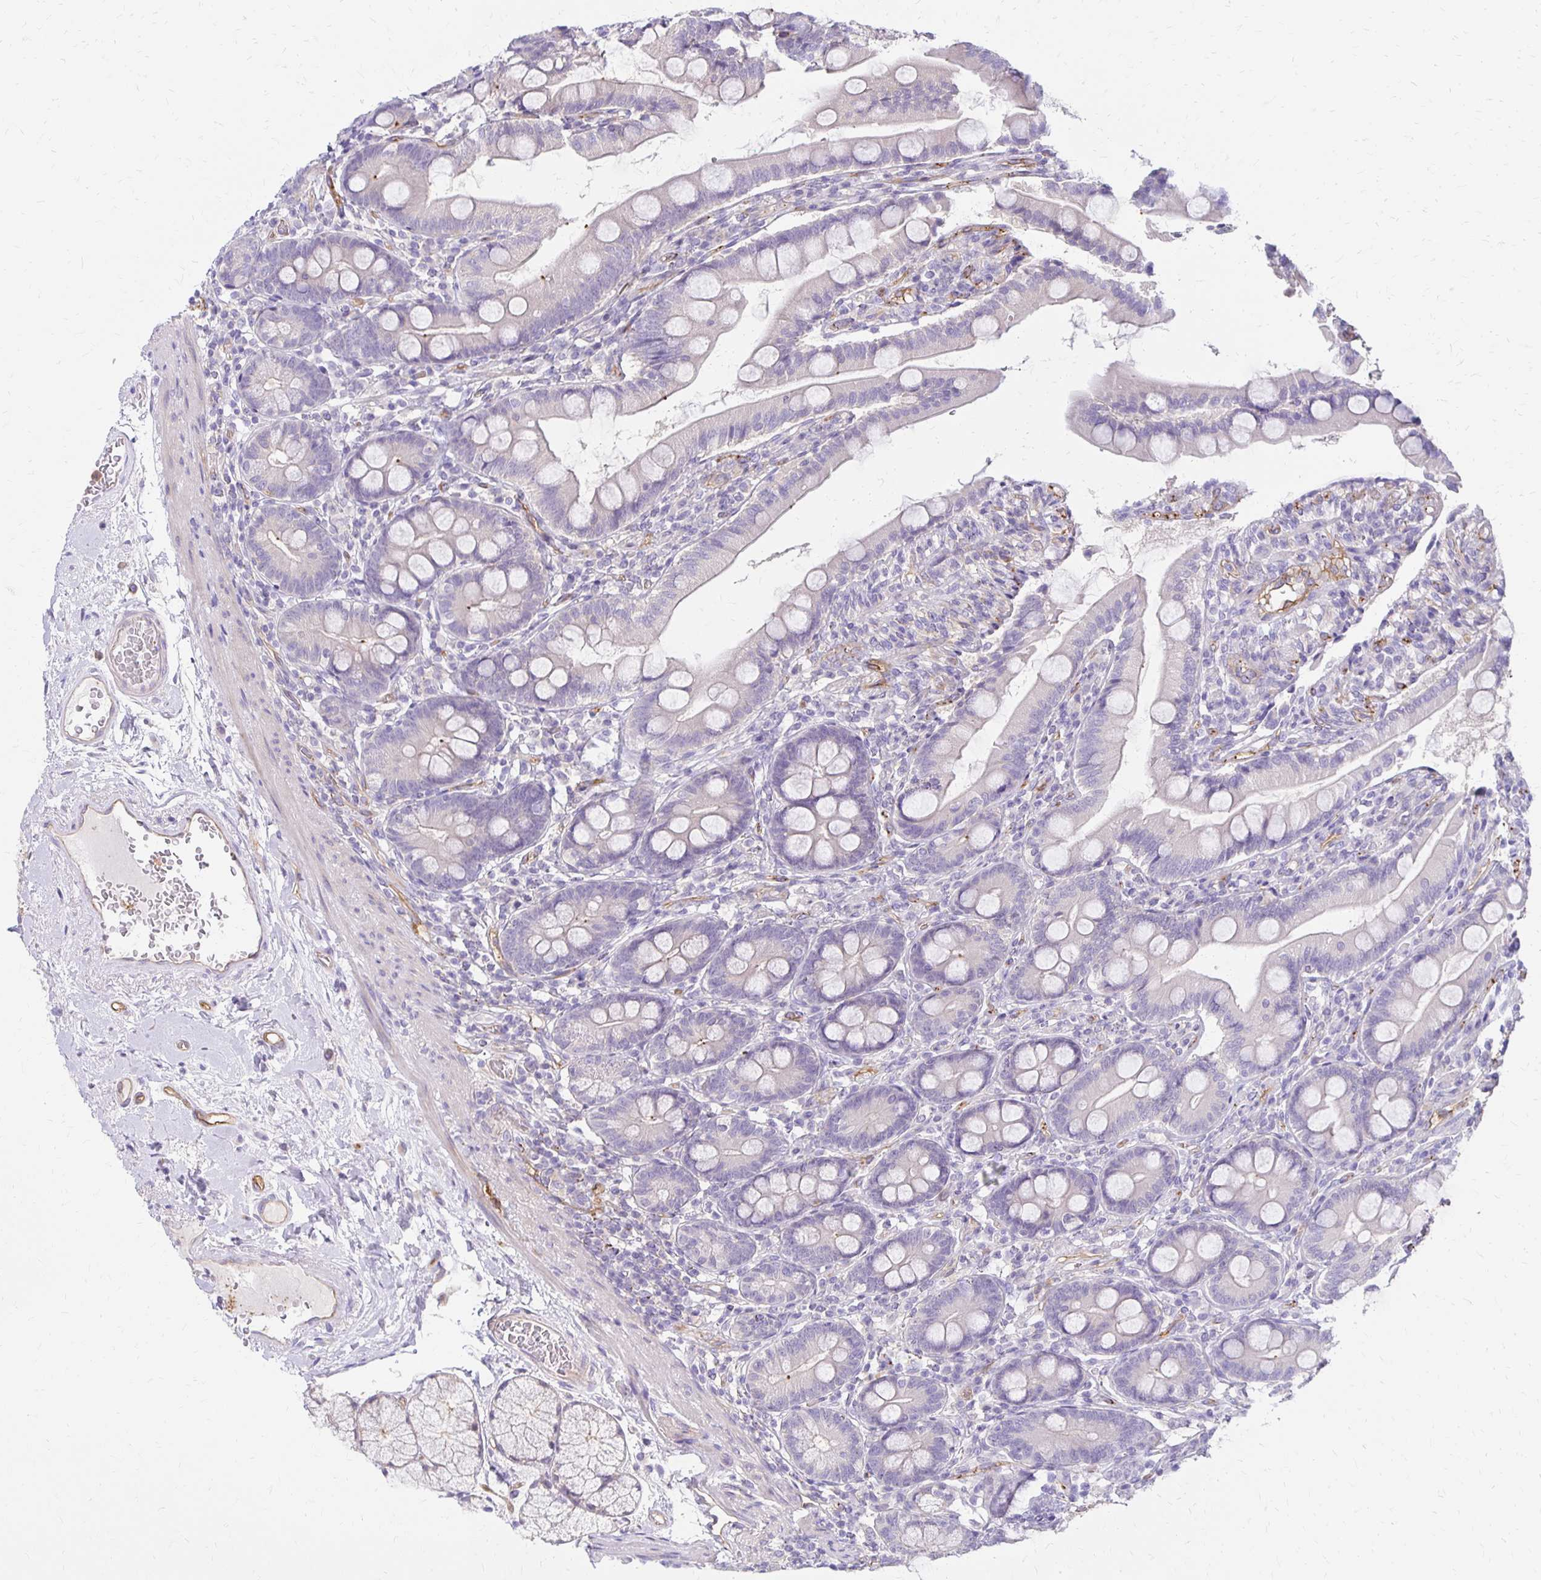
{"staining": {"intensity": "negative", "quantity": "none", "location": "none"}, "tissue": "duodenum", "cell_type": "Glandular cells", "image_type": "normal", "snomed": [{"axis": "morphology", "description": "Normal tissue, NOS"}, {"axis": "topography", "description": "Duodenum"}], "caption": "Immunohistochemical staining of unremarkable duodenum demonstrates no significant expression in glandular cells.", "gene": "TTYH1", "patient": {"sex": "female", "age": 67}}